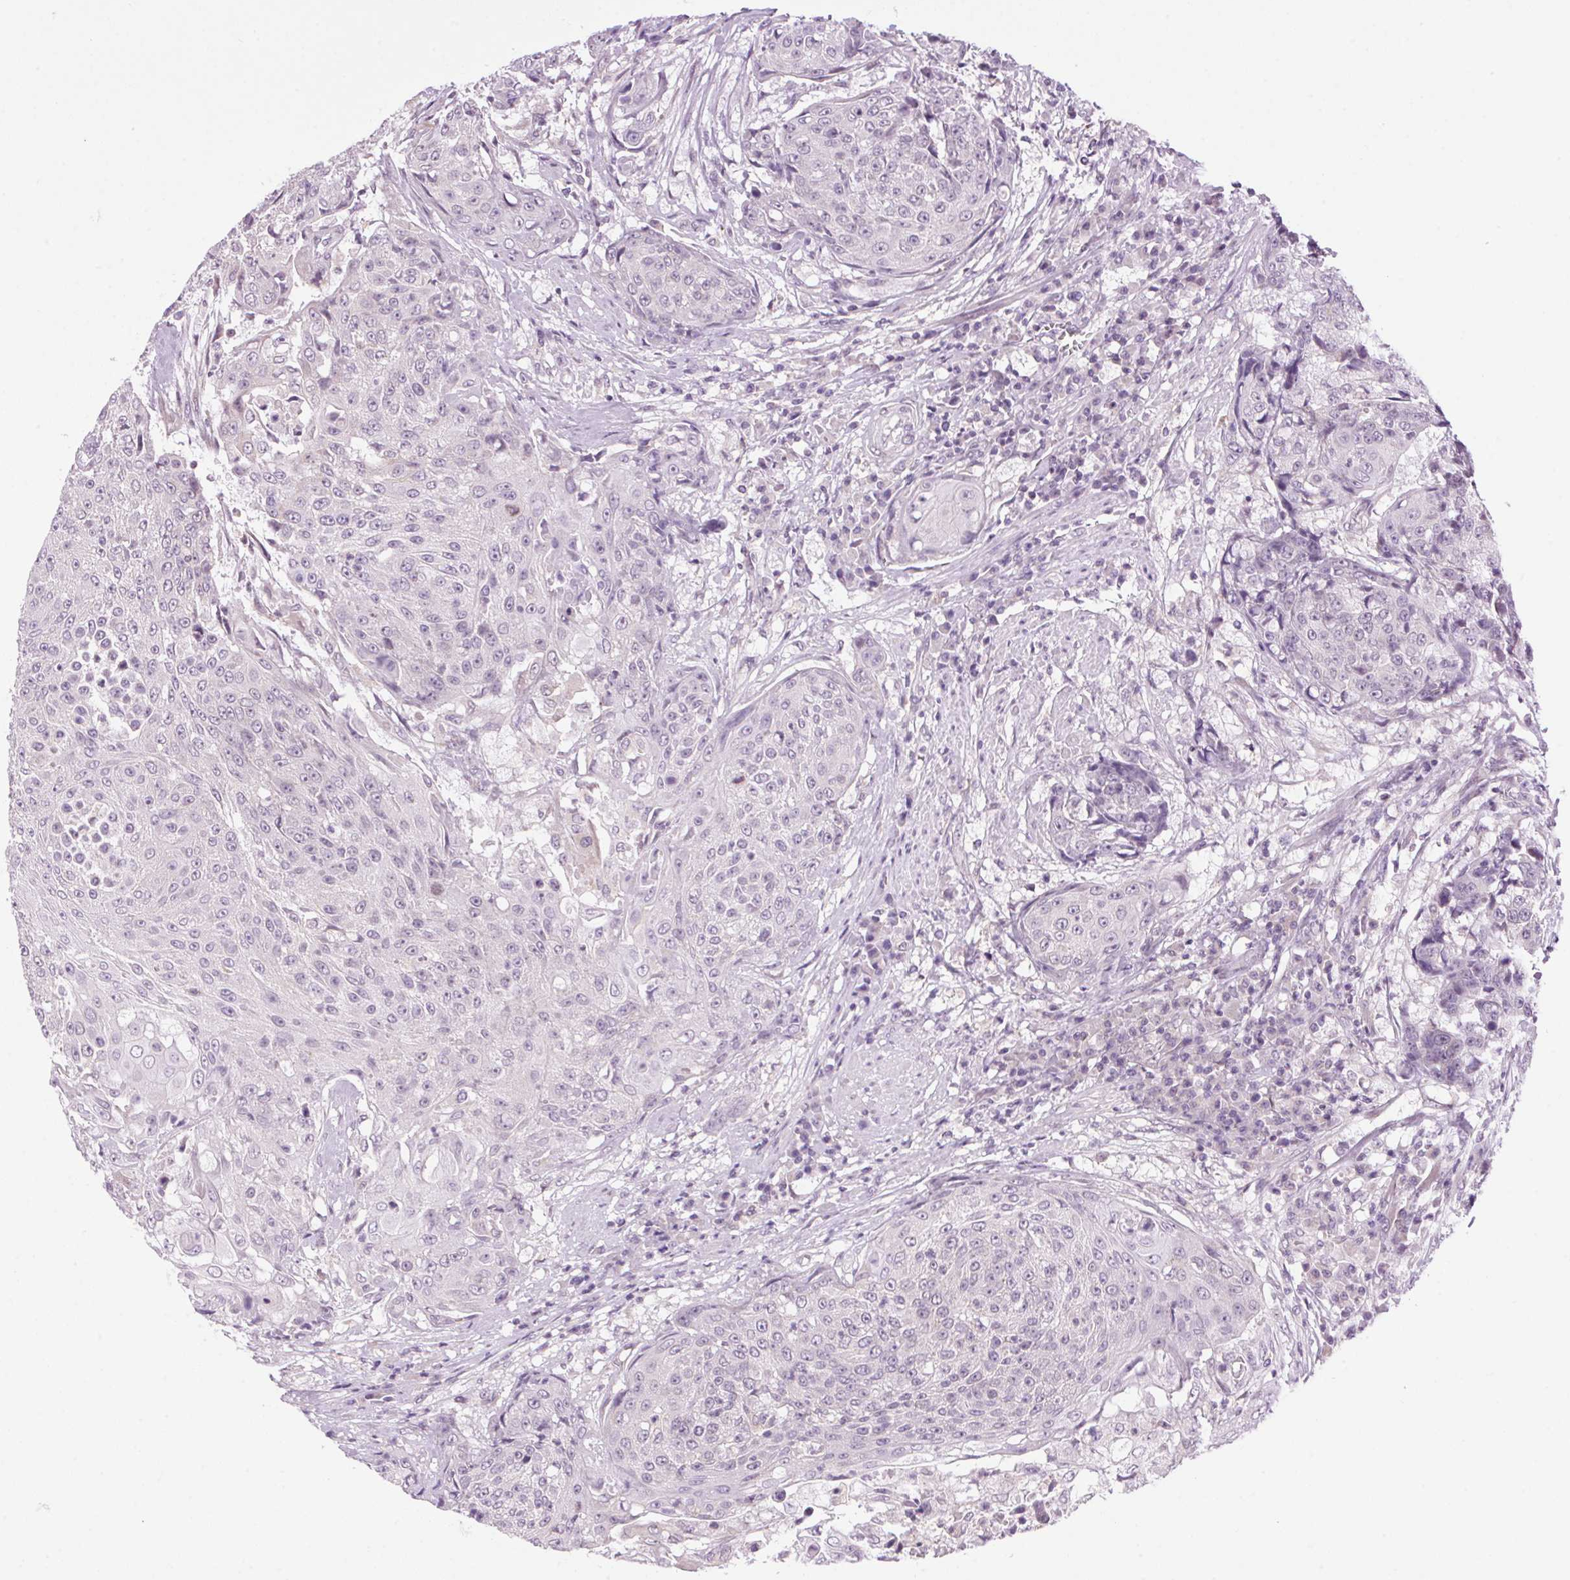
{"staining": {"intensity": "negative", "quantity": "none", "location": "none"}, "tissue": "urothelial cancer", "cell_type": "Tumor cells", "image_type": "cancer", "snomed": [{"axis": "morphology", "description": "Urothelial carcinoma, High grade"}, {"axis": "topography", "description": "Urinary bladder"}], "caption": "Immunohistochemistry (IHC) image of urothelial cancer stained for a protein (brown), which demonstrates no expression in tumor cells.", "gene": "SMIM13", "patient": {"sex": "female", "age": 63}}